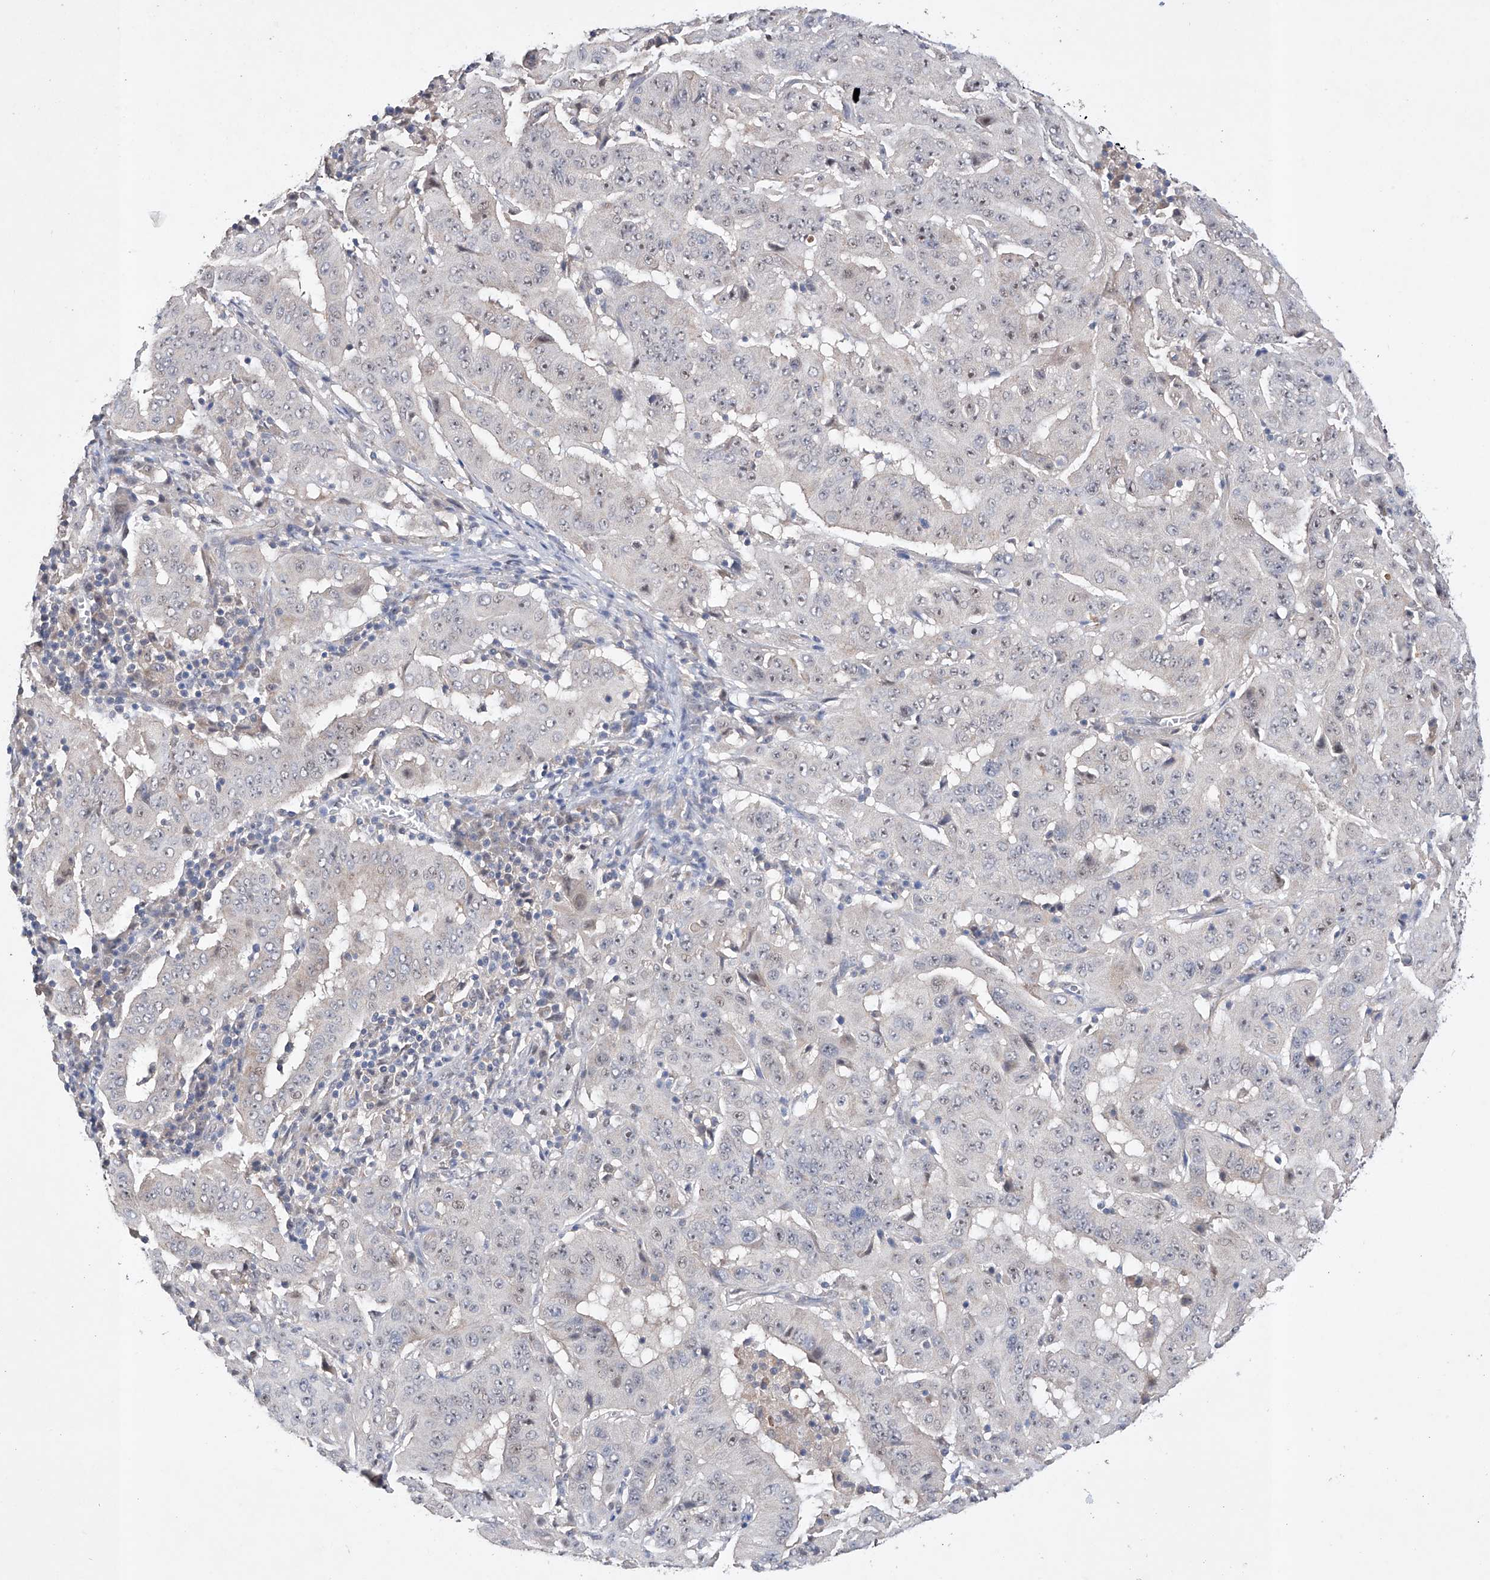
{"staining": {"intensity": "moderate", "quantity": "<25%", "location": "nuclear"}, "tissue": "pancreatic cancer", "cell_type": "Tumor cells", "image_type": "cancer", "snomed": [{"axis": "morphology", "description": "Adenocarcinoma, NOS"}, {"axis": "topography", "description": "Pancreas"}], "caption": "Adenocarcinoma (pancreatic) stained with a brown dye reveals moderate nuclear positive staining in about <25% of tumor cells.", "gene": "AFG1L", "patient": {"sex": "male", "age": 63}}